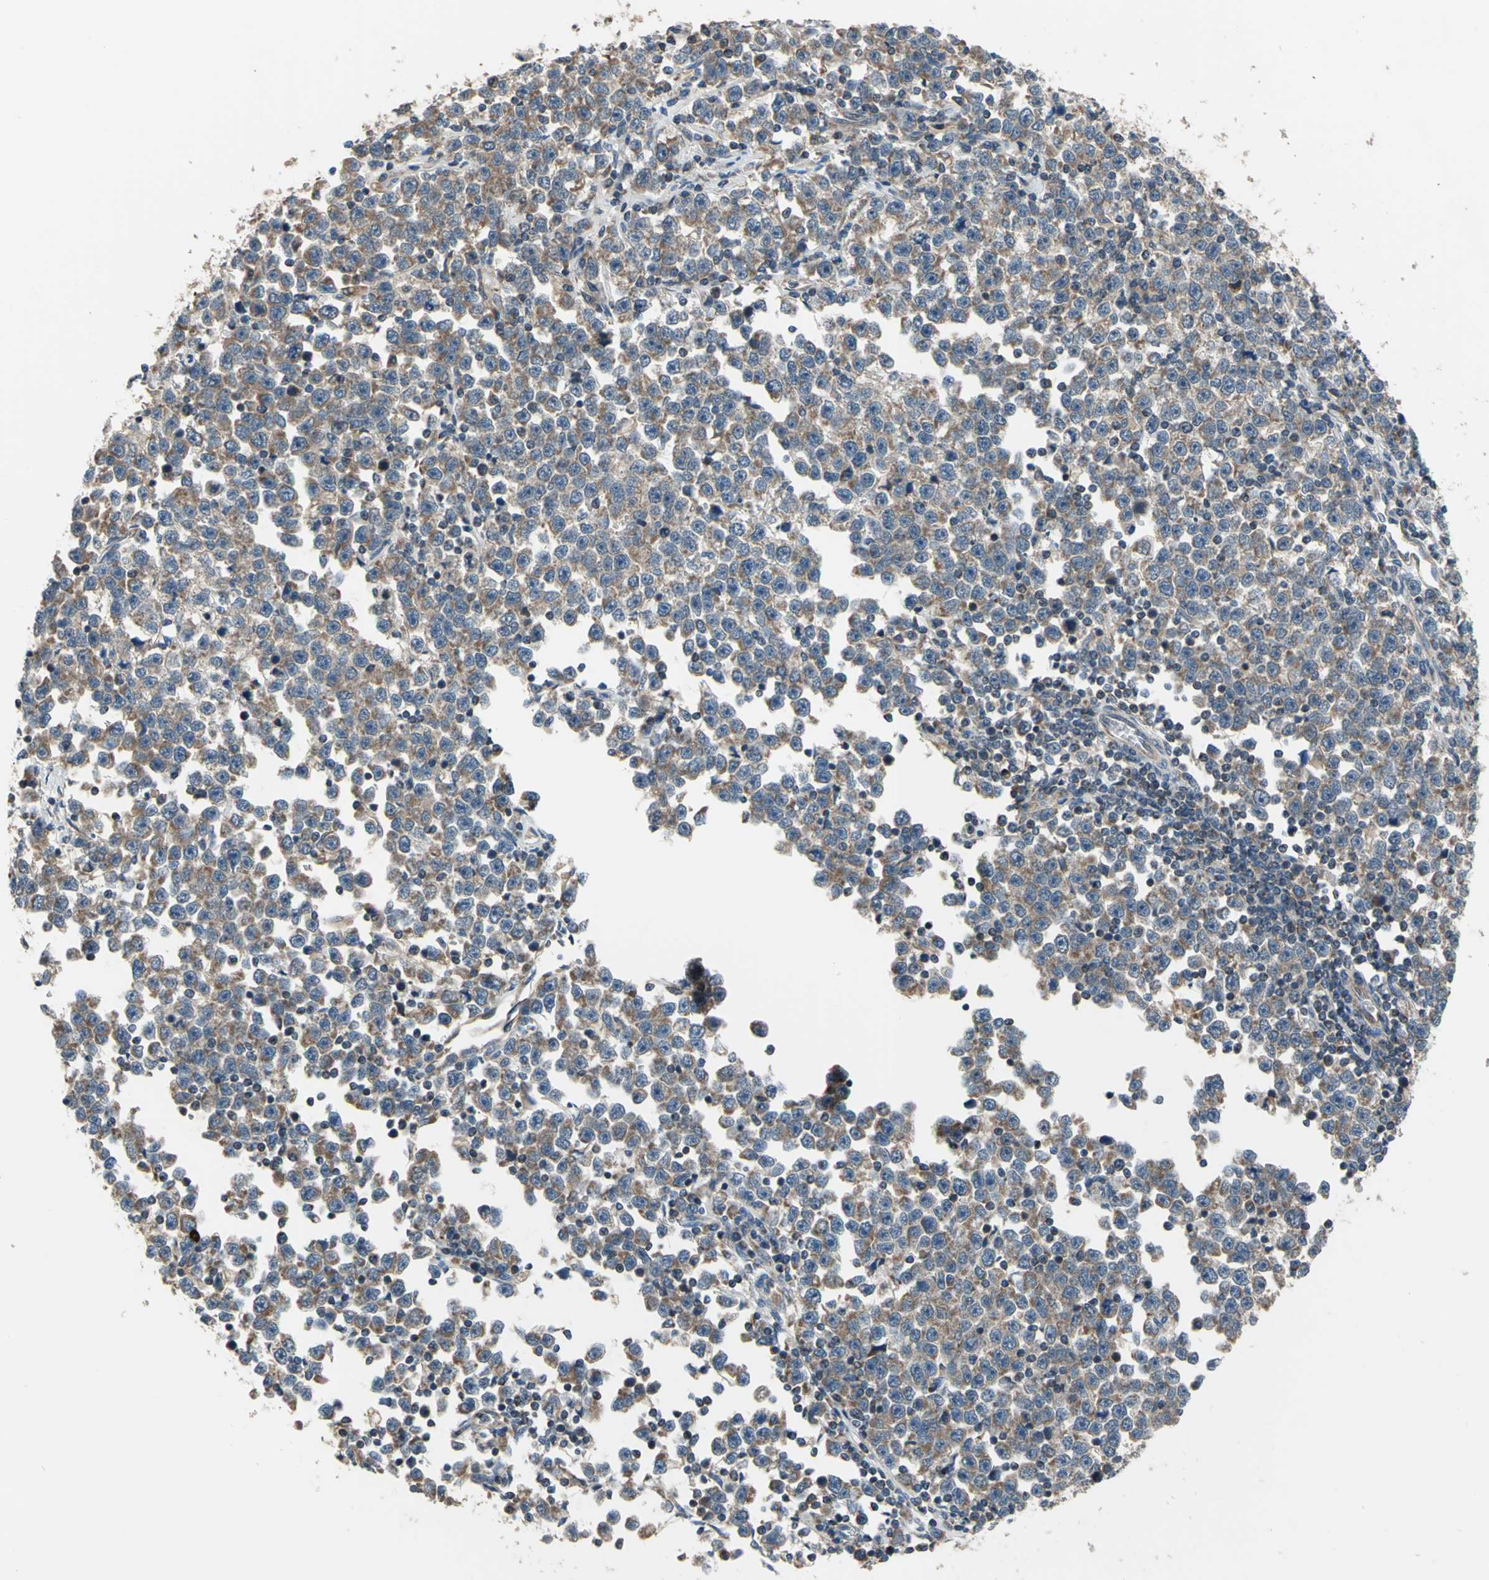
{"staining": {"intensity": "moderate", "quantity": ">75%", "location": "cytoplasmic/membranous"}, "tissue": "testis cancer", "cell_type": "Tumor cells", "image_type": "cancer", "snomed": [{"axis": "morphology", "description": "Seminoma, NOS"}, {"axis": "topography", "description": "Testis"}], "caption": "Immunohistochemistry (DAB) staining of testis cancer (seminoma) shows moderate cytoplasmic/membranous protein staining in about >75% of tumor cells.", "gene": "TRAK1", "patient": {"sex": "male", "age": 43}}